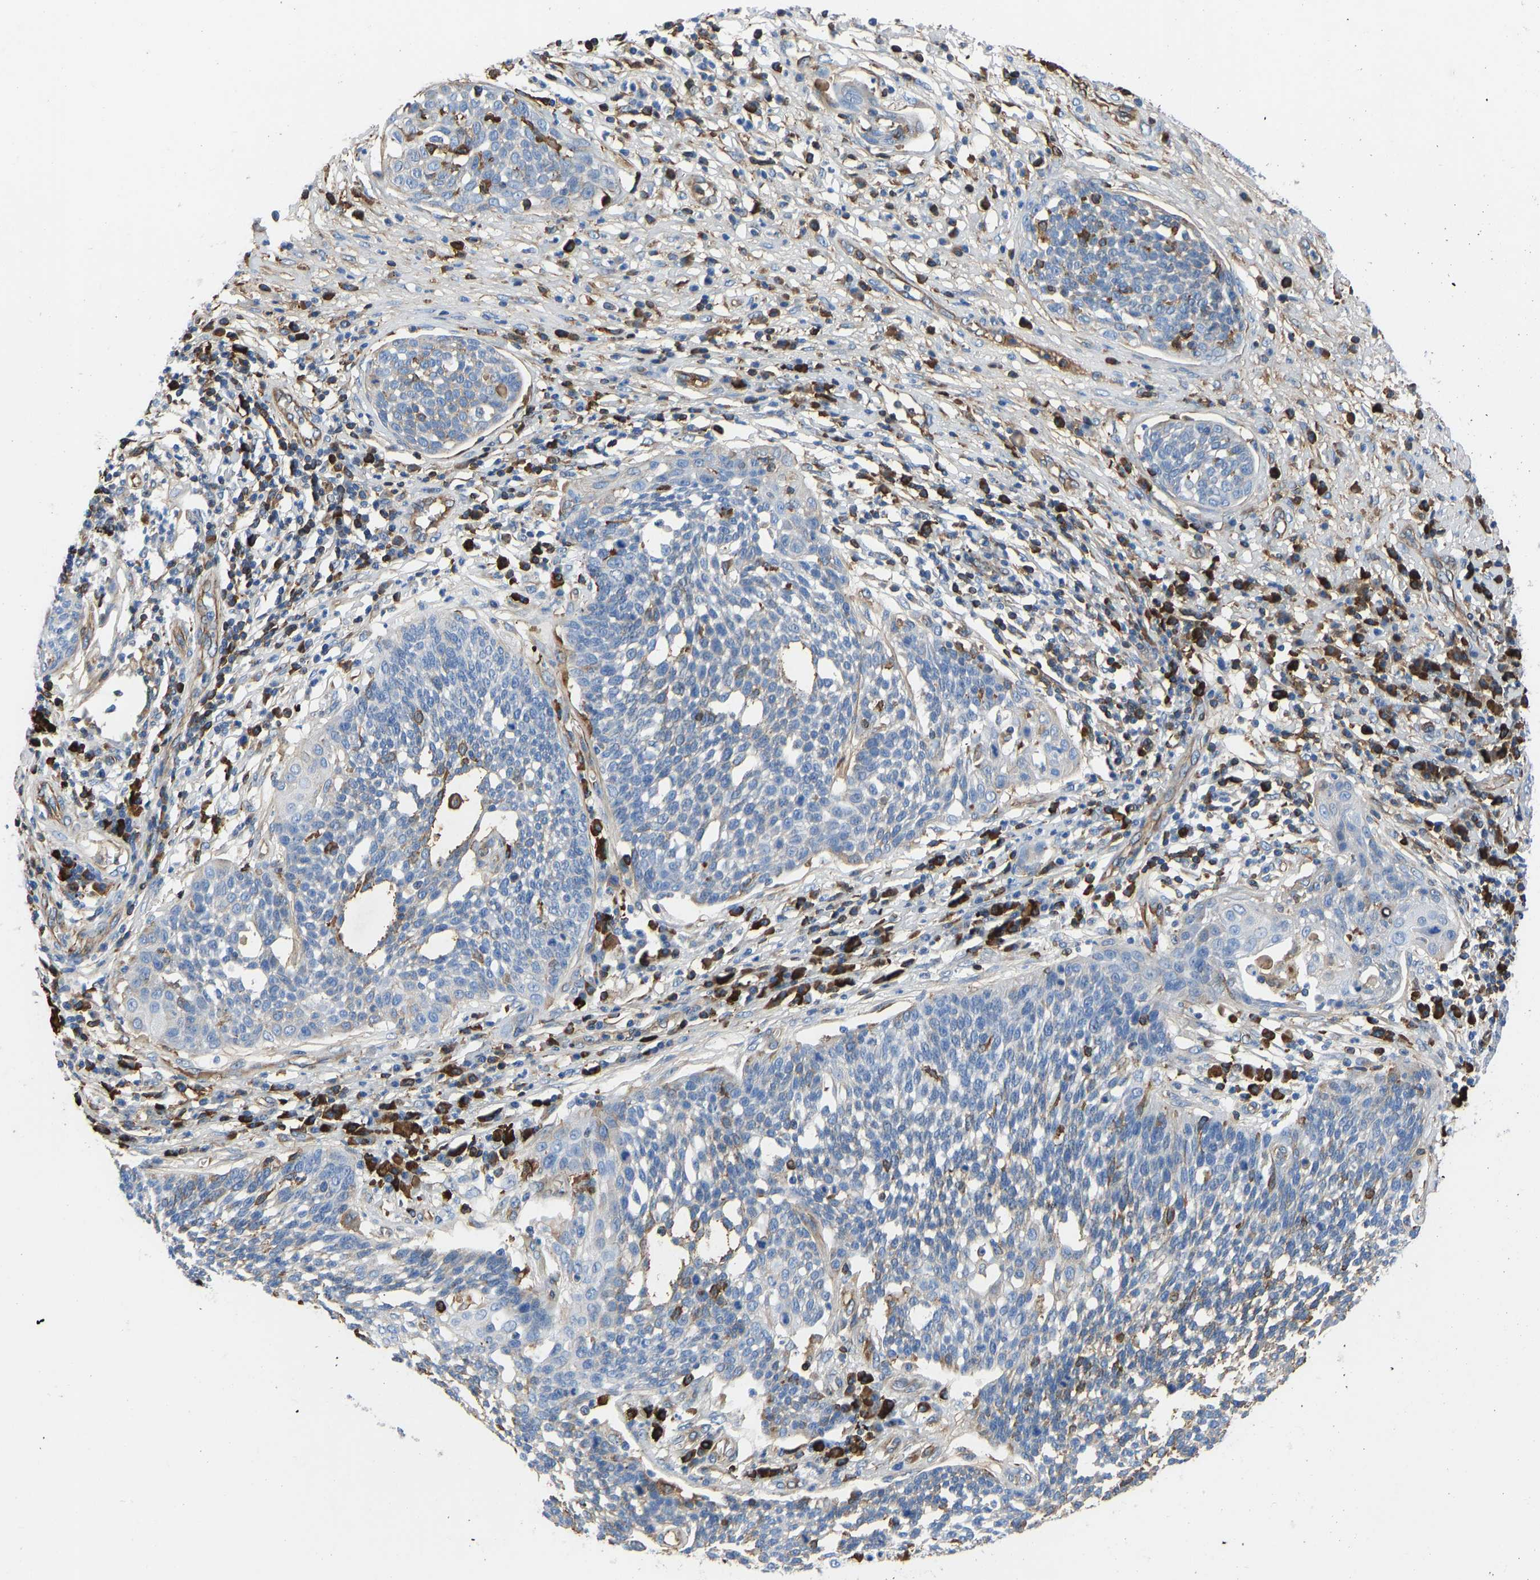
{"staining": {"intensity": "negative", "quantity": "none", "location": "none"}, "tissue": "cervical cancer", "cell_type": "Tumor cells", "image_type": "cancer", "snomed": [{"axis": "morphology", "description": "Squamous cell carcinoma, NOS"}, {"axis": "topography", "description": "Cervix"}], "caption": "IHC histopathology image of human cervical squamous cell carcinoma stained for a protein (brown), which demonstrates no staining in tumor cells. (Brightfield microscopy of DAB IHC at high magnification).", "gene": "HSPG2", "patient": {"sex": "female", "age": 34}}